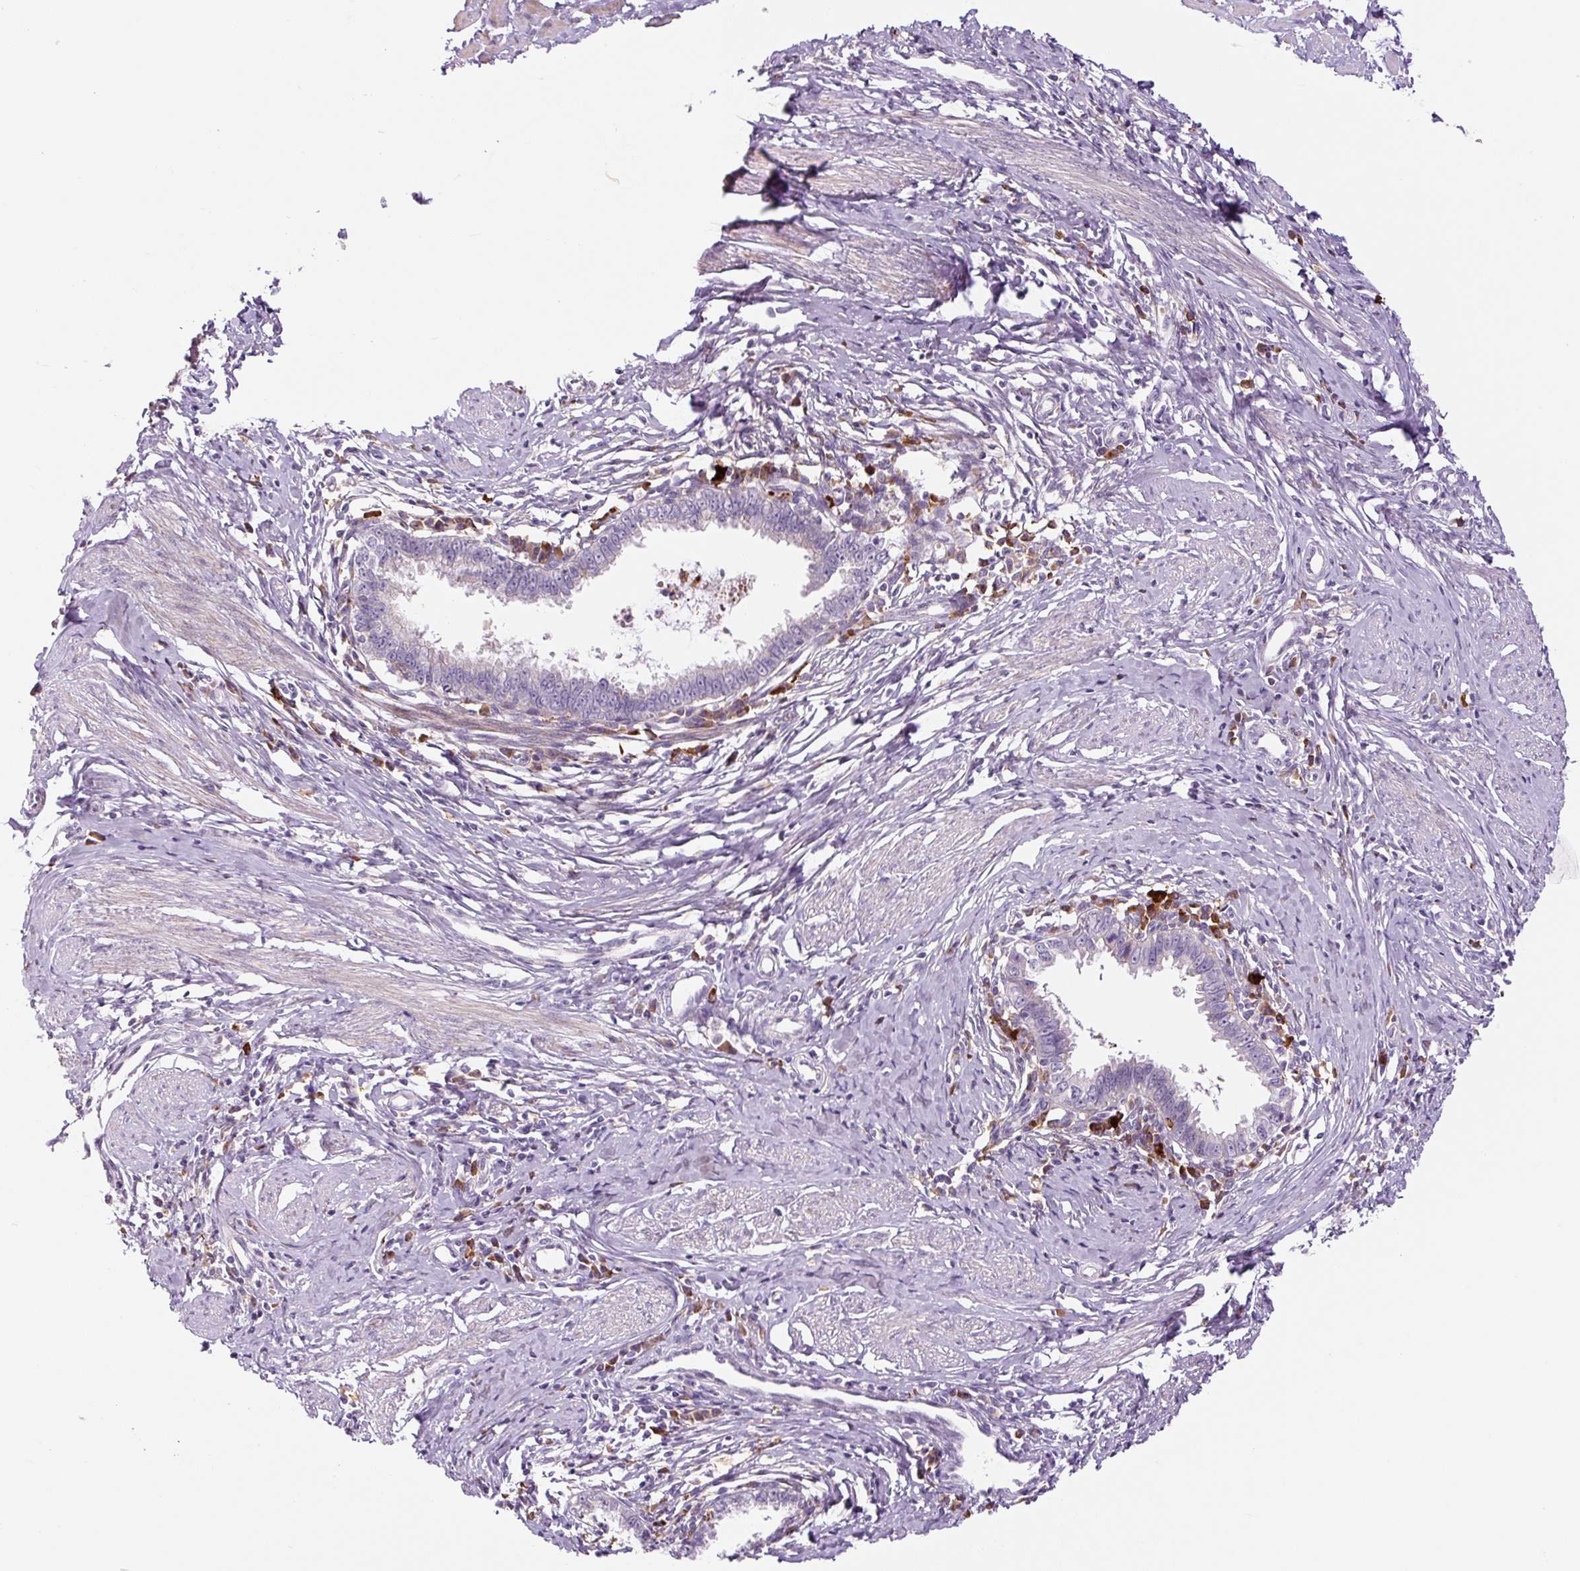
{"staining": {"intensity": "negative", "quantity": "none", "location": "none"}, "tissue": "cervical cancer", "cell_type": "Tumor cells", "image_type": "cancer", "snomed": [{"axis": "morphology", "description": "Adenocarcinoma, NOS"}, {"axis": "topography", "description": "Cervix"}], "caption": "Human adenocarcinoma (cervical) stained for a protein using IHC exhibits no staining in tumor cells.", "gene": "FUT10", "patient": {"sex": "female", "age": 36}}